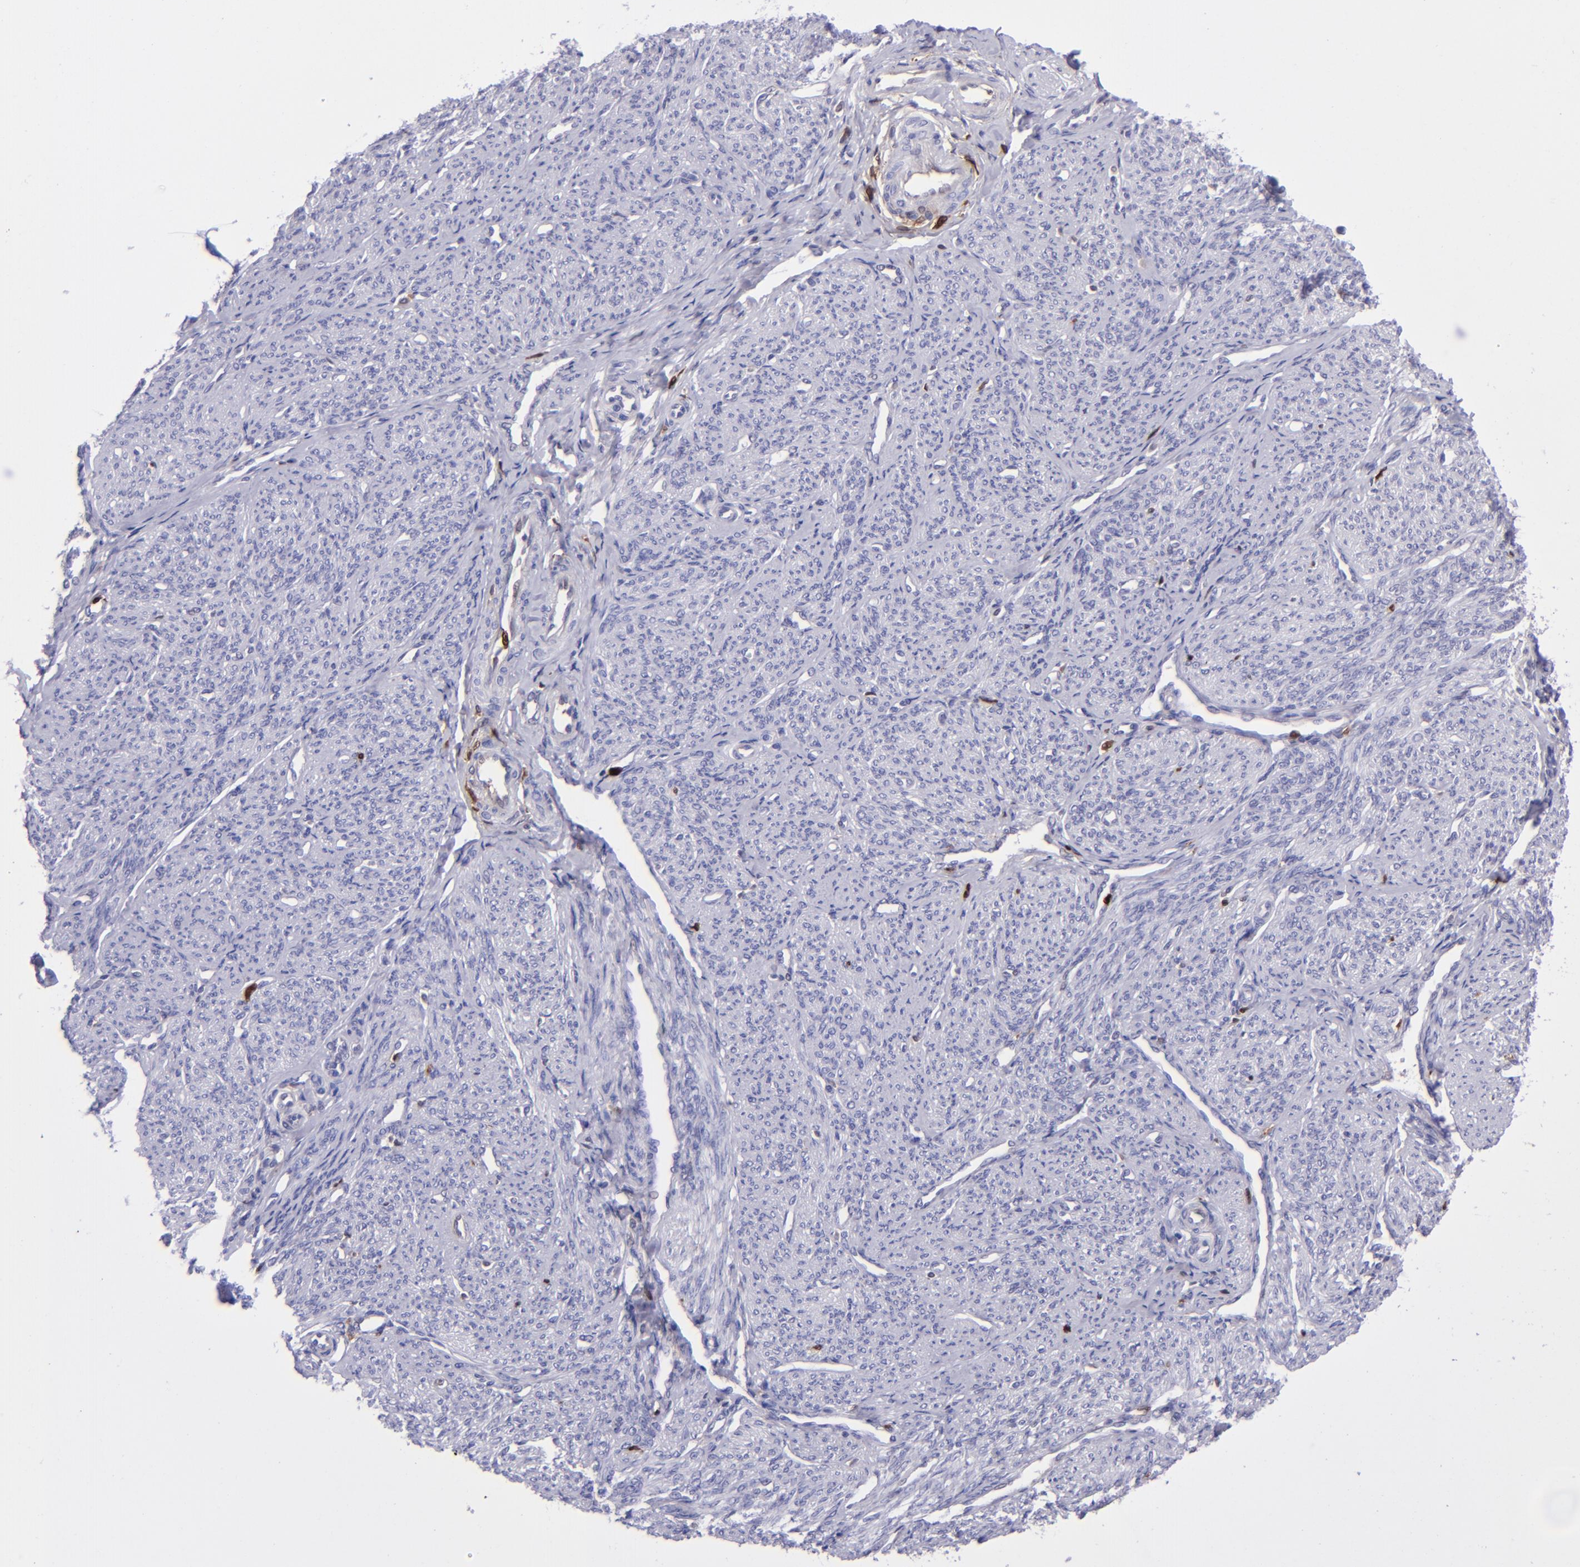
{"staining": {"intensity": "negative", "quantity": "none", "location": "none"}, "tissue": "smooth muscle", "cell_type": "Smooth muscle cells", "image_type": "normal", "snomed": [{"axis": "morphology", "description": "Normal tissue, NOS"}, {"axis": "topography", "description": "Cervix"}, {"axis": "topography", "description": "Endometrium"}], "caption": "This is an IHC image of unremarkable human smooth muscle. There is no positivity in smooth muscle cells.", "gene": "TYMP", "patient": {"sex": "female", "age": 65}}